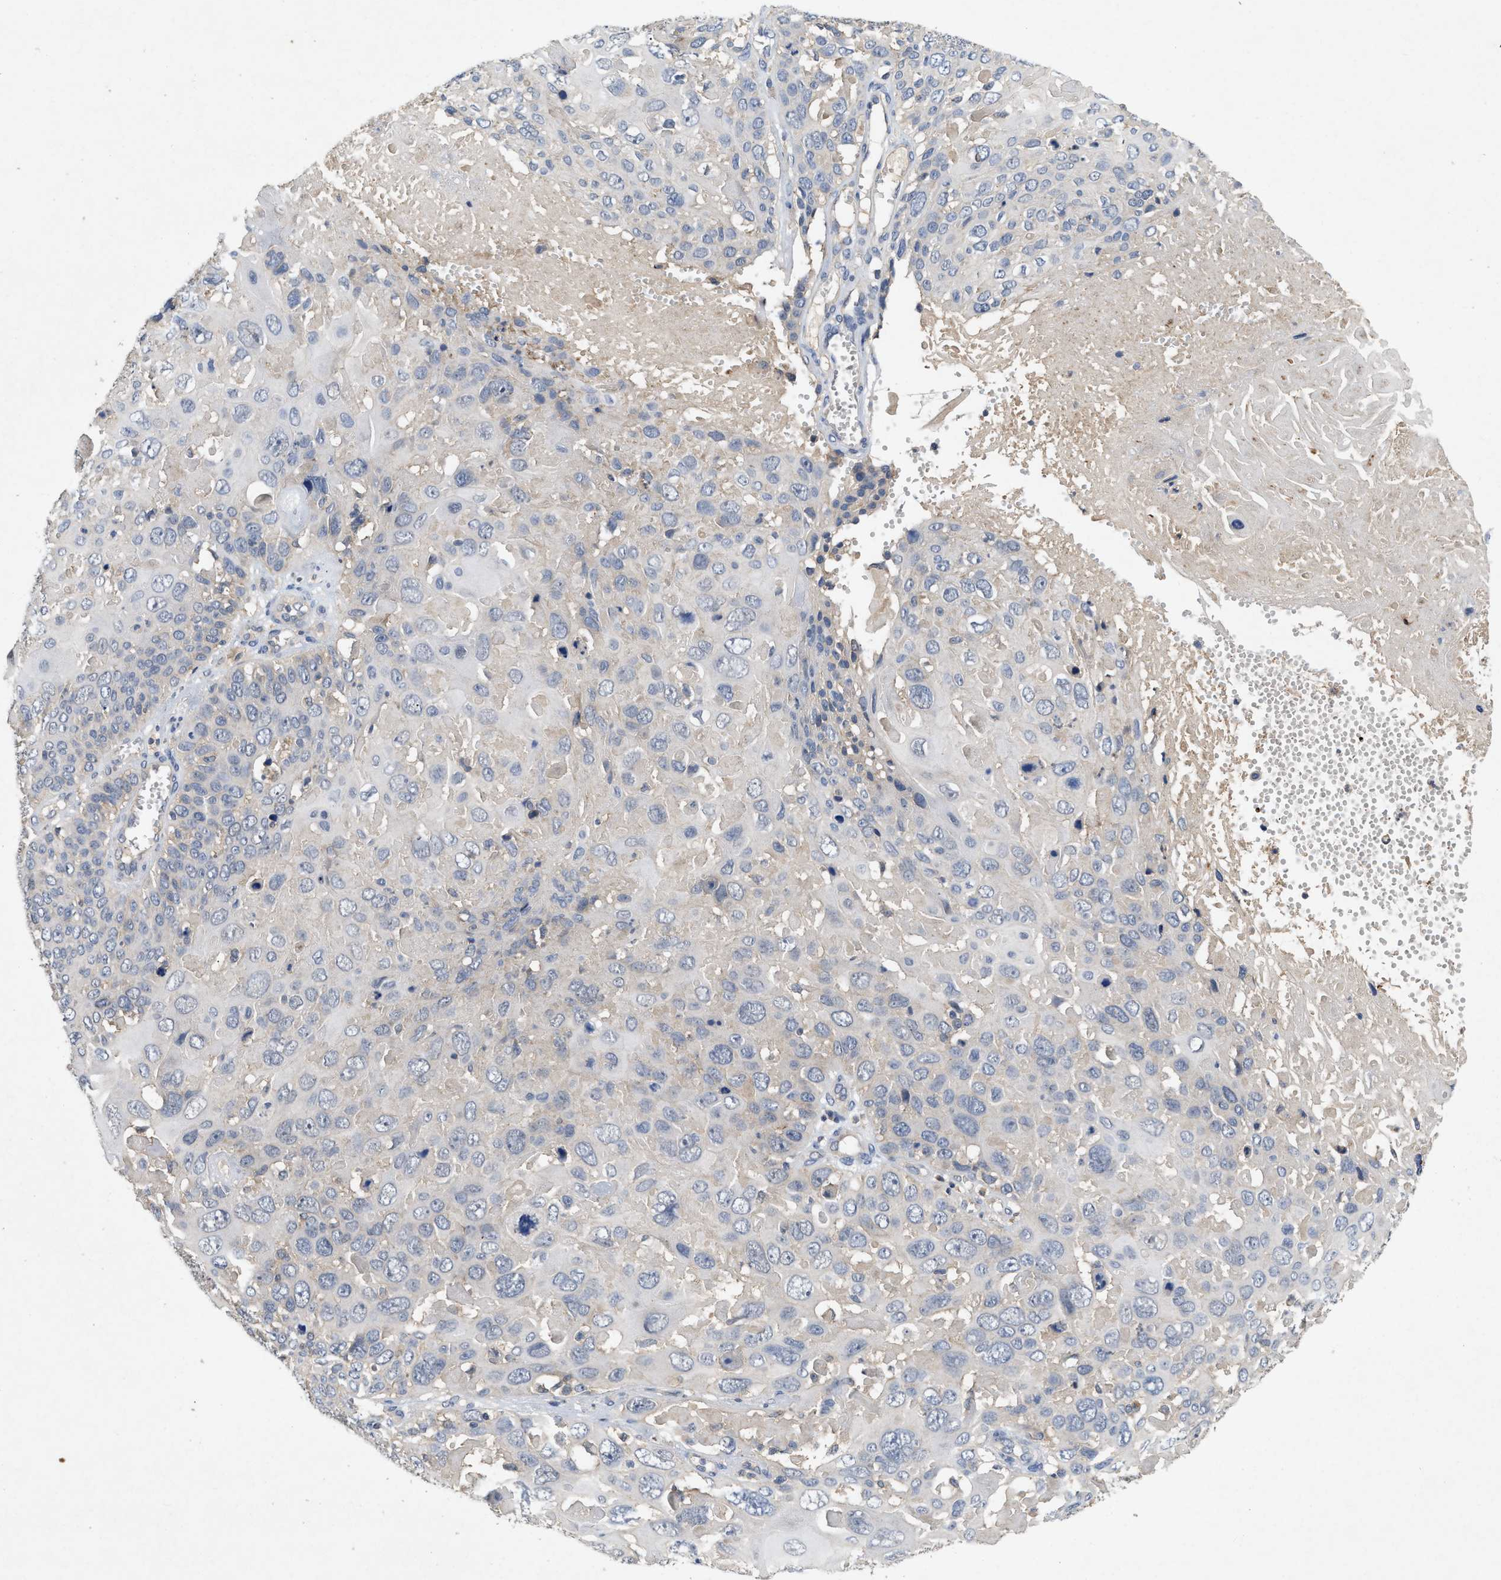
{"staining": {"intensity": "negative", "quantity": "none", "location": "none"}, "tissue": "cervical cancer", "cell_type": "Tumor cells", "image_type": "cancer", "snomed": [{"axis": "morphology", "description": "Squamous cell carcinoma, NOS"}, {"axis": "topography", "description": "Cervix"}], "caption": "Cervical cancer (squamous cell carcinoma) stained for a protein using IHC demonstrates no staining tumor cells.", "gene": "LPAR2", "patient": {"sex": "female", "age": 74}}